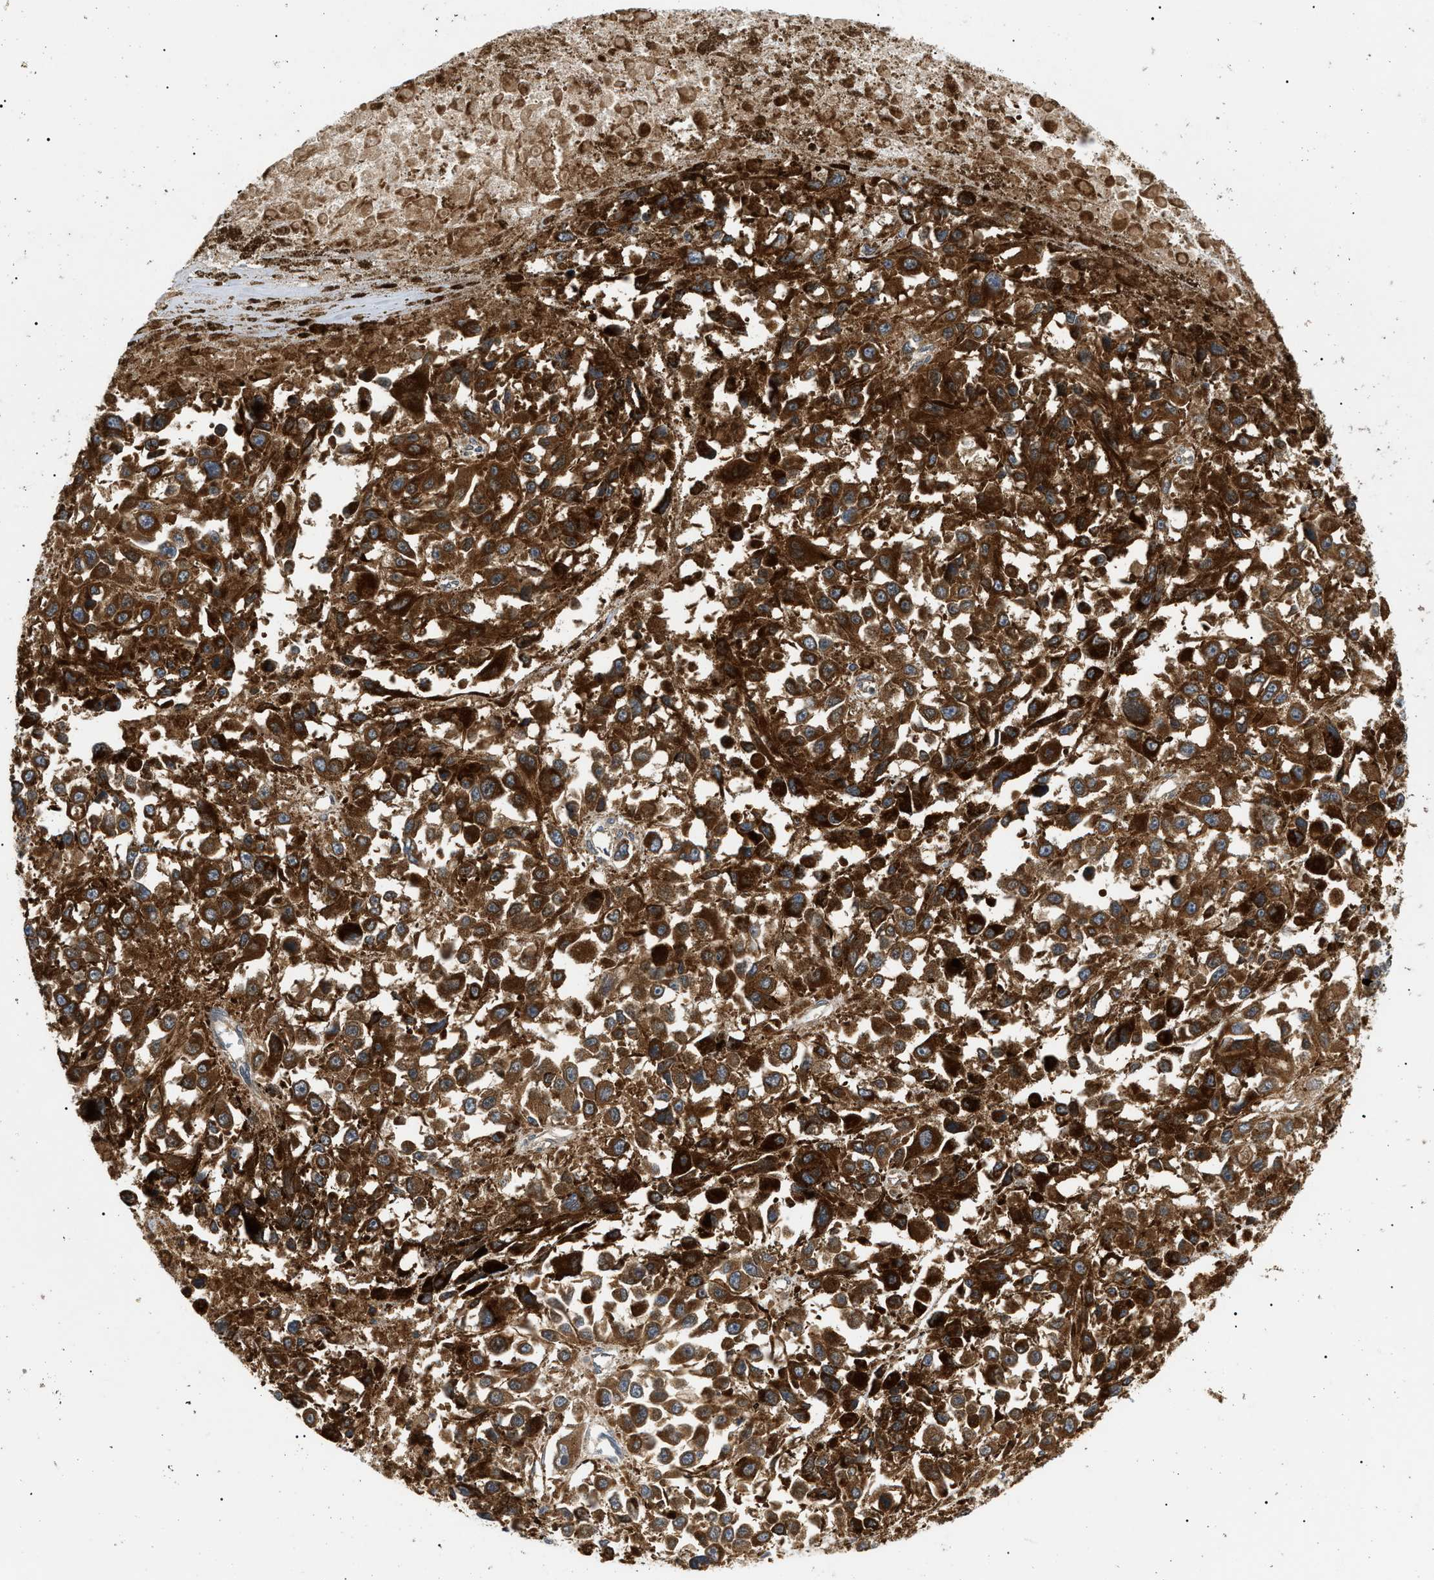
{"staining": {"intensity": "strong", "quantity": ">75%", "location": "cytoplasmic/membranous"}, "tissue": "melanoma", "cell_type": "Tumor cells", "image_type": "cancer", "snomed": [{"axis": "morphology", "description": "Malignant melanoma, Metastatic site"}, {"axis": "topography", "description": "Lymph node"}], "caption": "This is an image of immunohistochemistry (IHC) staining of melanoma, which shows strong staining in the cytoplasmic/membranous of tumor cells.", "gene": "PPM1B", "patient": {"sex": "male", "age": 59}}